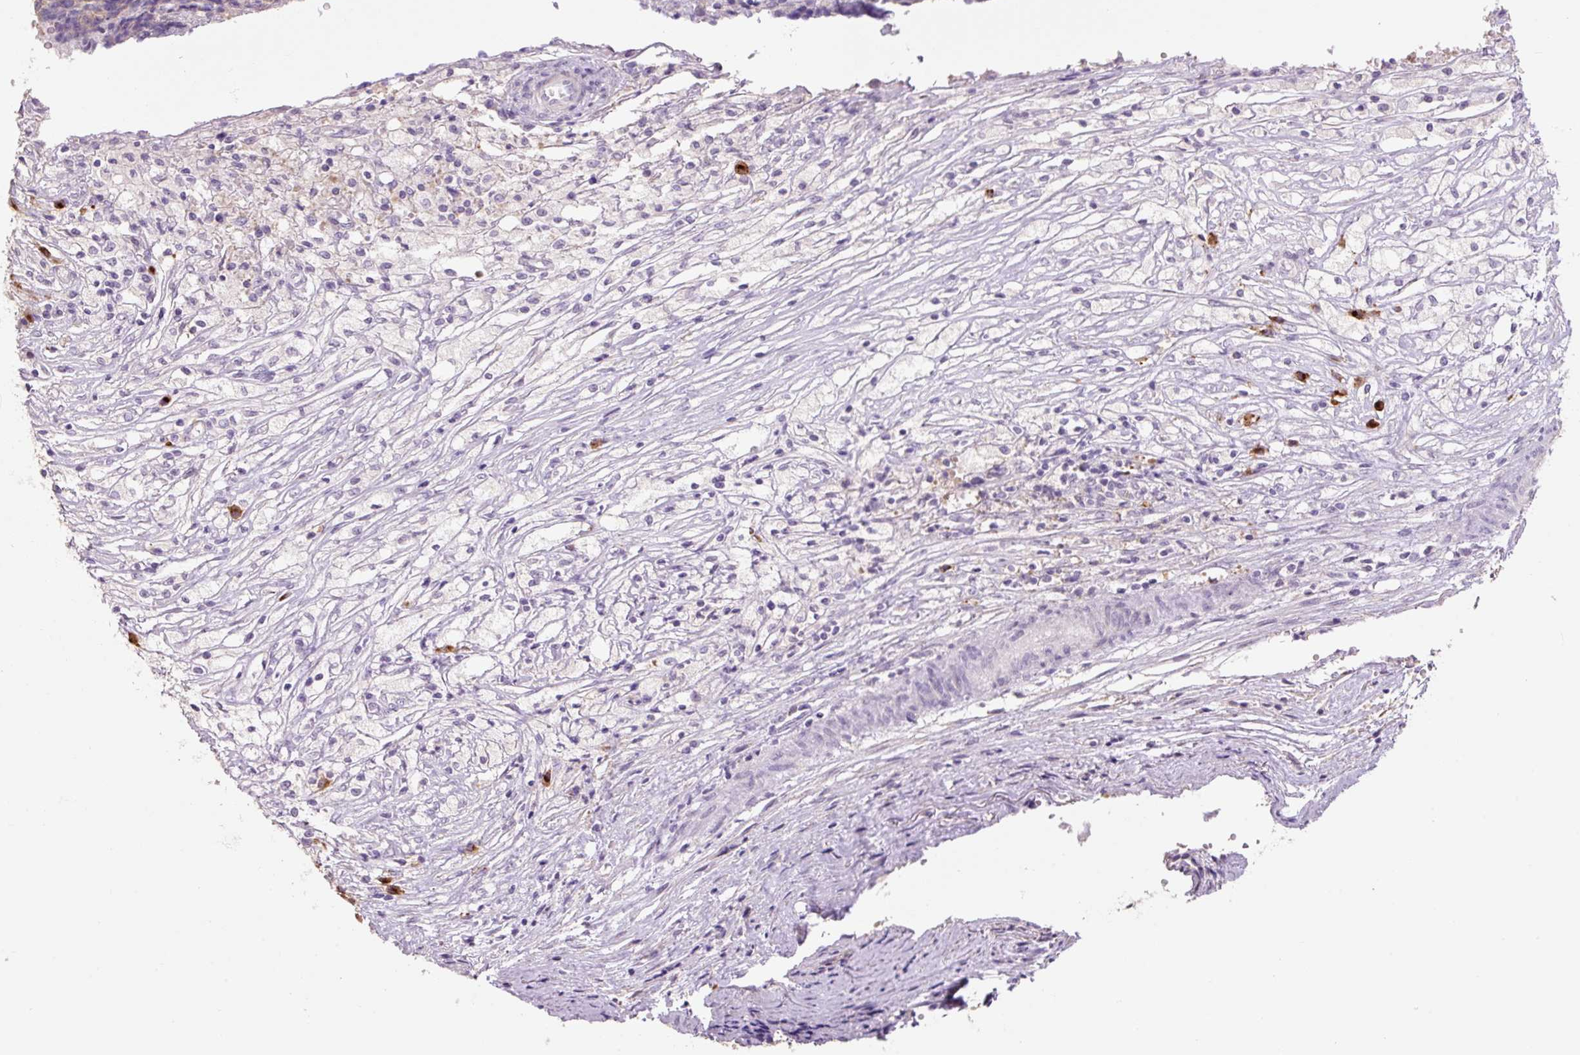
{"staining": {"intensity": "negative", "quantity": "none", "location": "none"}, "tissue": "ovarian cancer", "cell_type": "Tumor cells", "image_type": "cancer", "snomed": [{"axis": "morphology", "description": "Carcinoma, endometroid"}, {"axis": "topography", "description": "Ovary"}], "caption": "Tumor cells show no significant protein staining in ovarian endometroid carcinoma.", "gene": "HAX1", "patient": {"sex": "female", "age": 42}}